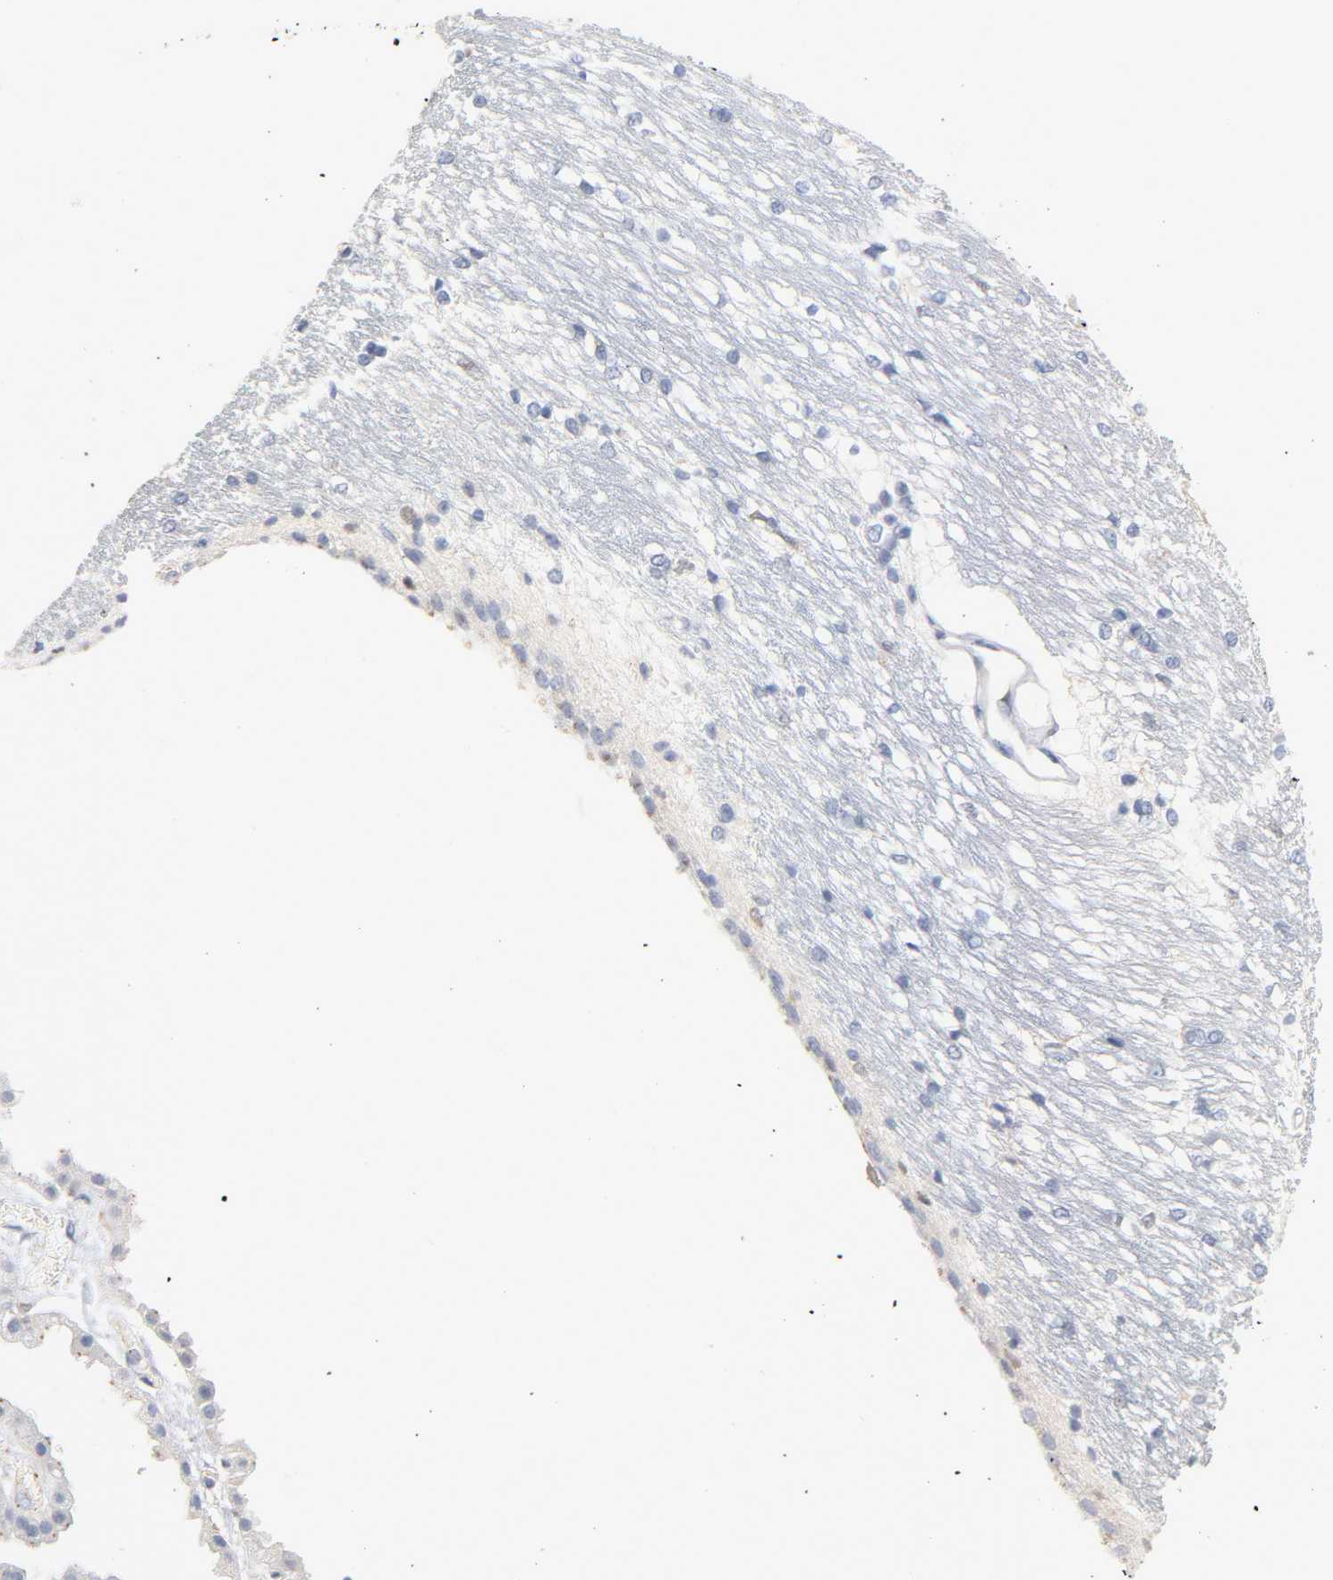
{"staining": {"intensity": "weak", "quantity": "<25%", "location": "cytoplasmic/membranous"}, "tissue": "hippocampus", "cell_type": "Glial cells", "image_type": "normal", "snomed": [{"axis": "morphology", "description": "Normal tissue, NOS"}, {"axis": "topography", "description": "Hippocampus"}], "caption": "A high-resolution histopathology image shows immunohistochemistry (IHC) staining of unremarkable hippocampus, which reveals no significant expression in glial cells. Nuclei are stained in blue.", "gene": "IL18", "patient": {"sex": "female", "age": 19}}